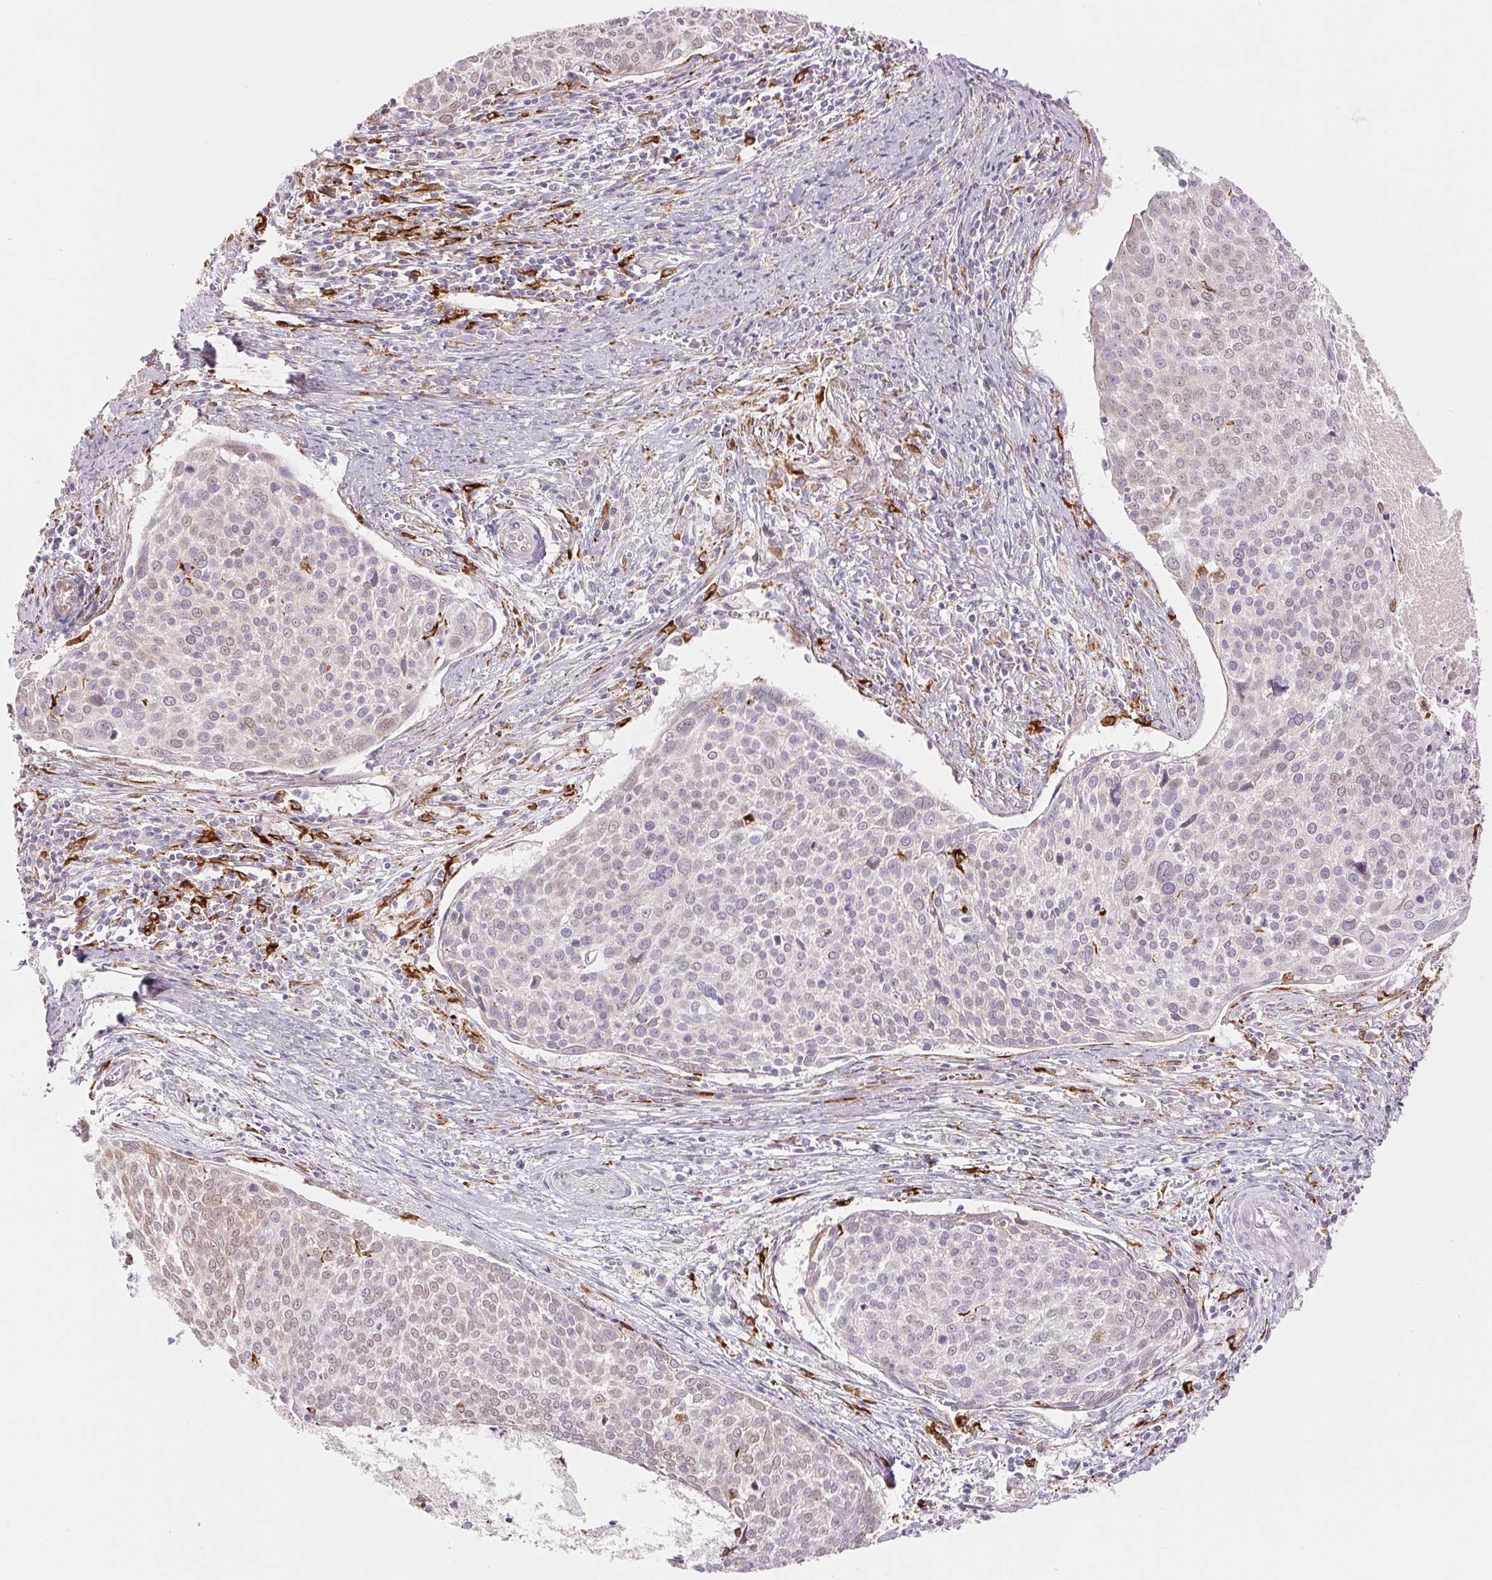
{"staining": {"intensity": "negative", "quantity": "none", "location": "none"}, "tissue": "cervical cancer", "cell_type": "Tumor cells", "image_type": "cancer", "snomed": [{"axis": "morphology", "description": "Squamous cell carcinoma, NOS"}, {"axis": "topography", "description": "Cervix"}], "caption": "Tumor cells show no significant protein staining in cervical squamous cell carcinoma. The staining was performed using DAB to visualize the protein expression in brown, while the nuclei were stained in blue with hematoxylin (Magnification: 20x).", "gene": "METTL17", "patient": {"sex": "female", "age": 39}}